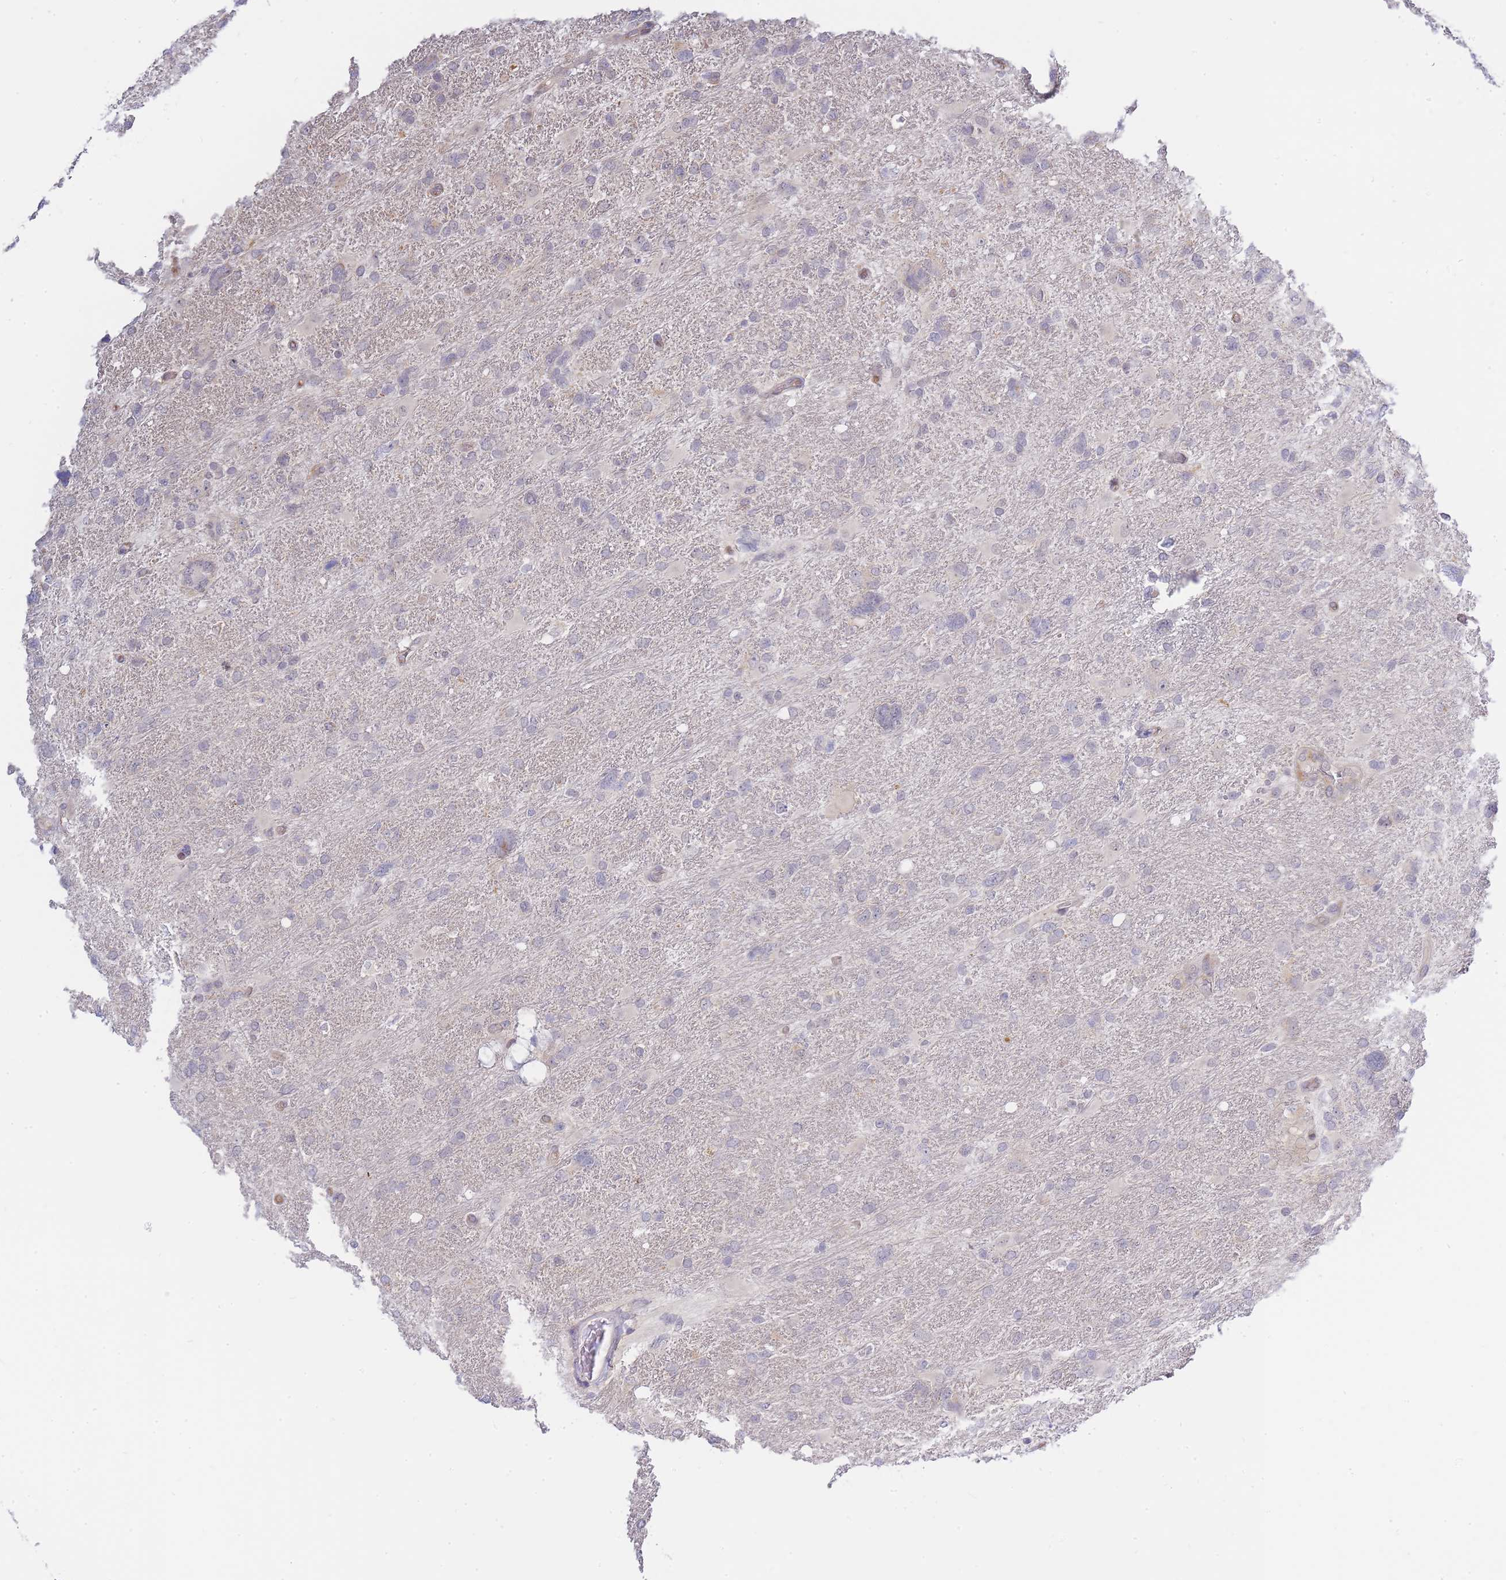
{"staining": {"intensity": "negative", "quantity": "none", "location": "none"}, "tissue": "glioma", "cell_type": "Tumor cells", "image_type": "cancer", "snomed": [{"axis": "morphology", "description": "Glioma, malignant, High grade"}, {"axis": "topography", "description": "Brain"}], "caption": "Tumor cells show no significant protein positivity in glioma. Nuclei are stained in blue.", "gene": "C19orf25", "patient": {"sex": "male", "age": 61}}